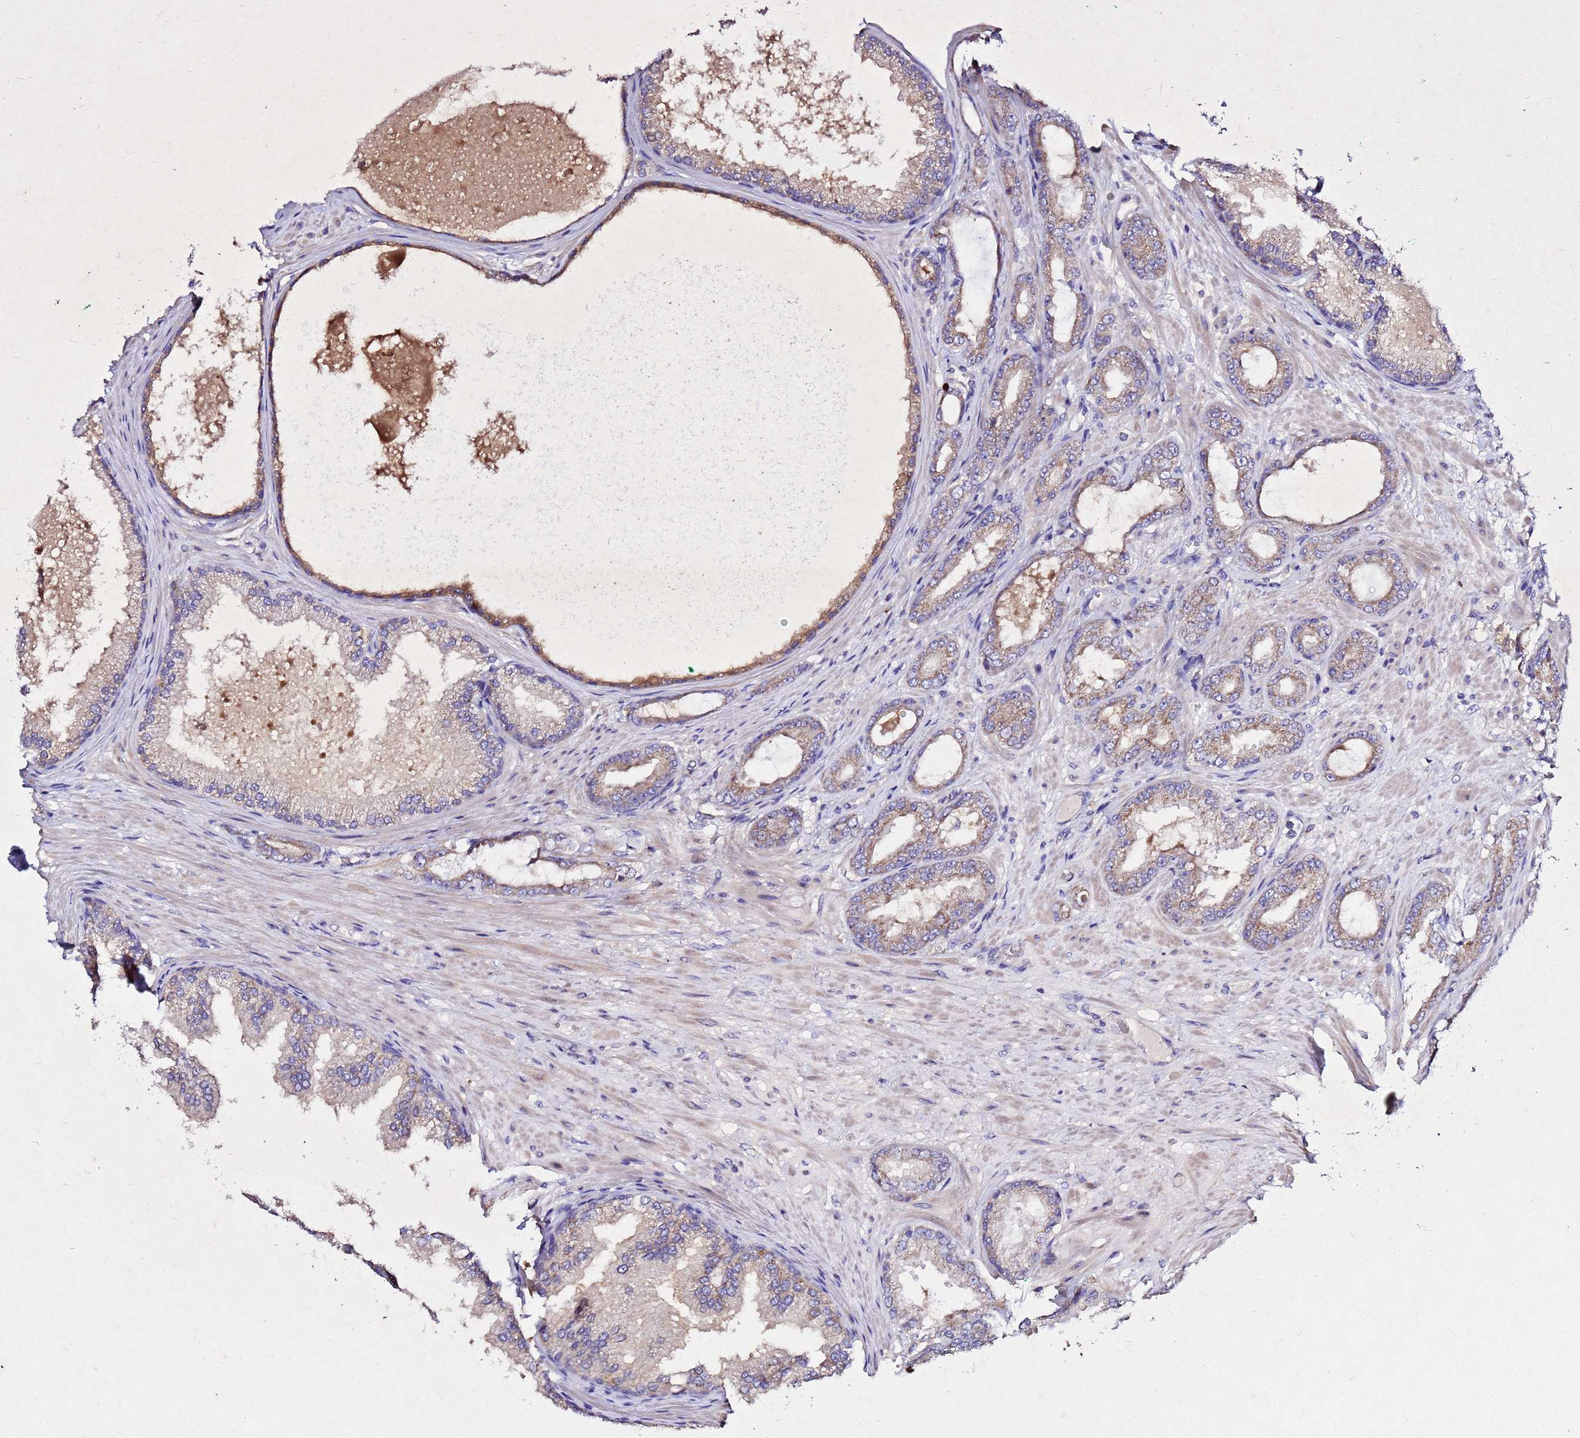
{"staining": {"intensity": "weak", "quantity": "25%-75%", "location": "cytoplasmic/membranous"}, "tissue": "prostate cancer", "cell_type": "Tumor cells", "image_type": "cancer", "snomed": [{"axis": "morphology", "description": "Adenocarcinoma, Low grade"}, {"axis": "topography", "description": "Prostate"}], "caption": "High-magnification brightfield microscopy of prostate adenocarcinoma (low-grade) stained with DAB (3,3'-diaminobenzidine) (brown) and counterstained with hematoxylin (blue). tumor cells exhibit weak cytoplasmic/membranous staining is identified in approximately25%-75% of cells.", "gene": "COX14", "patient": {"sex": "male", "age": 63}}